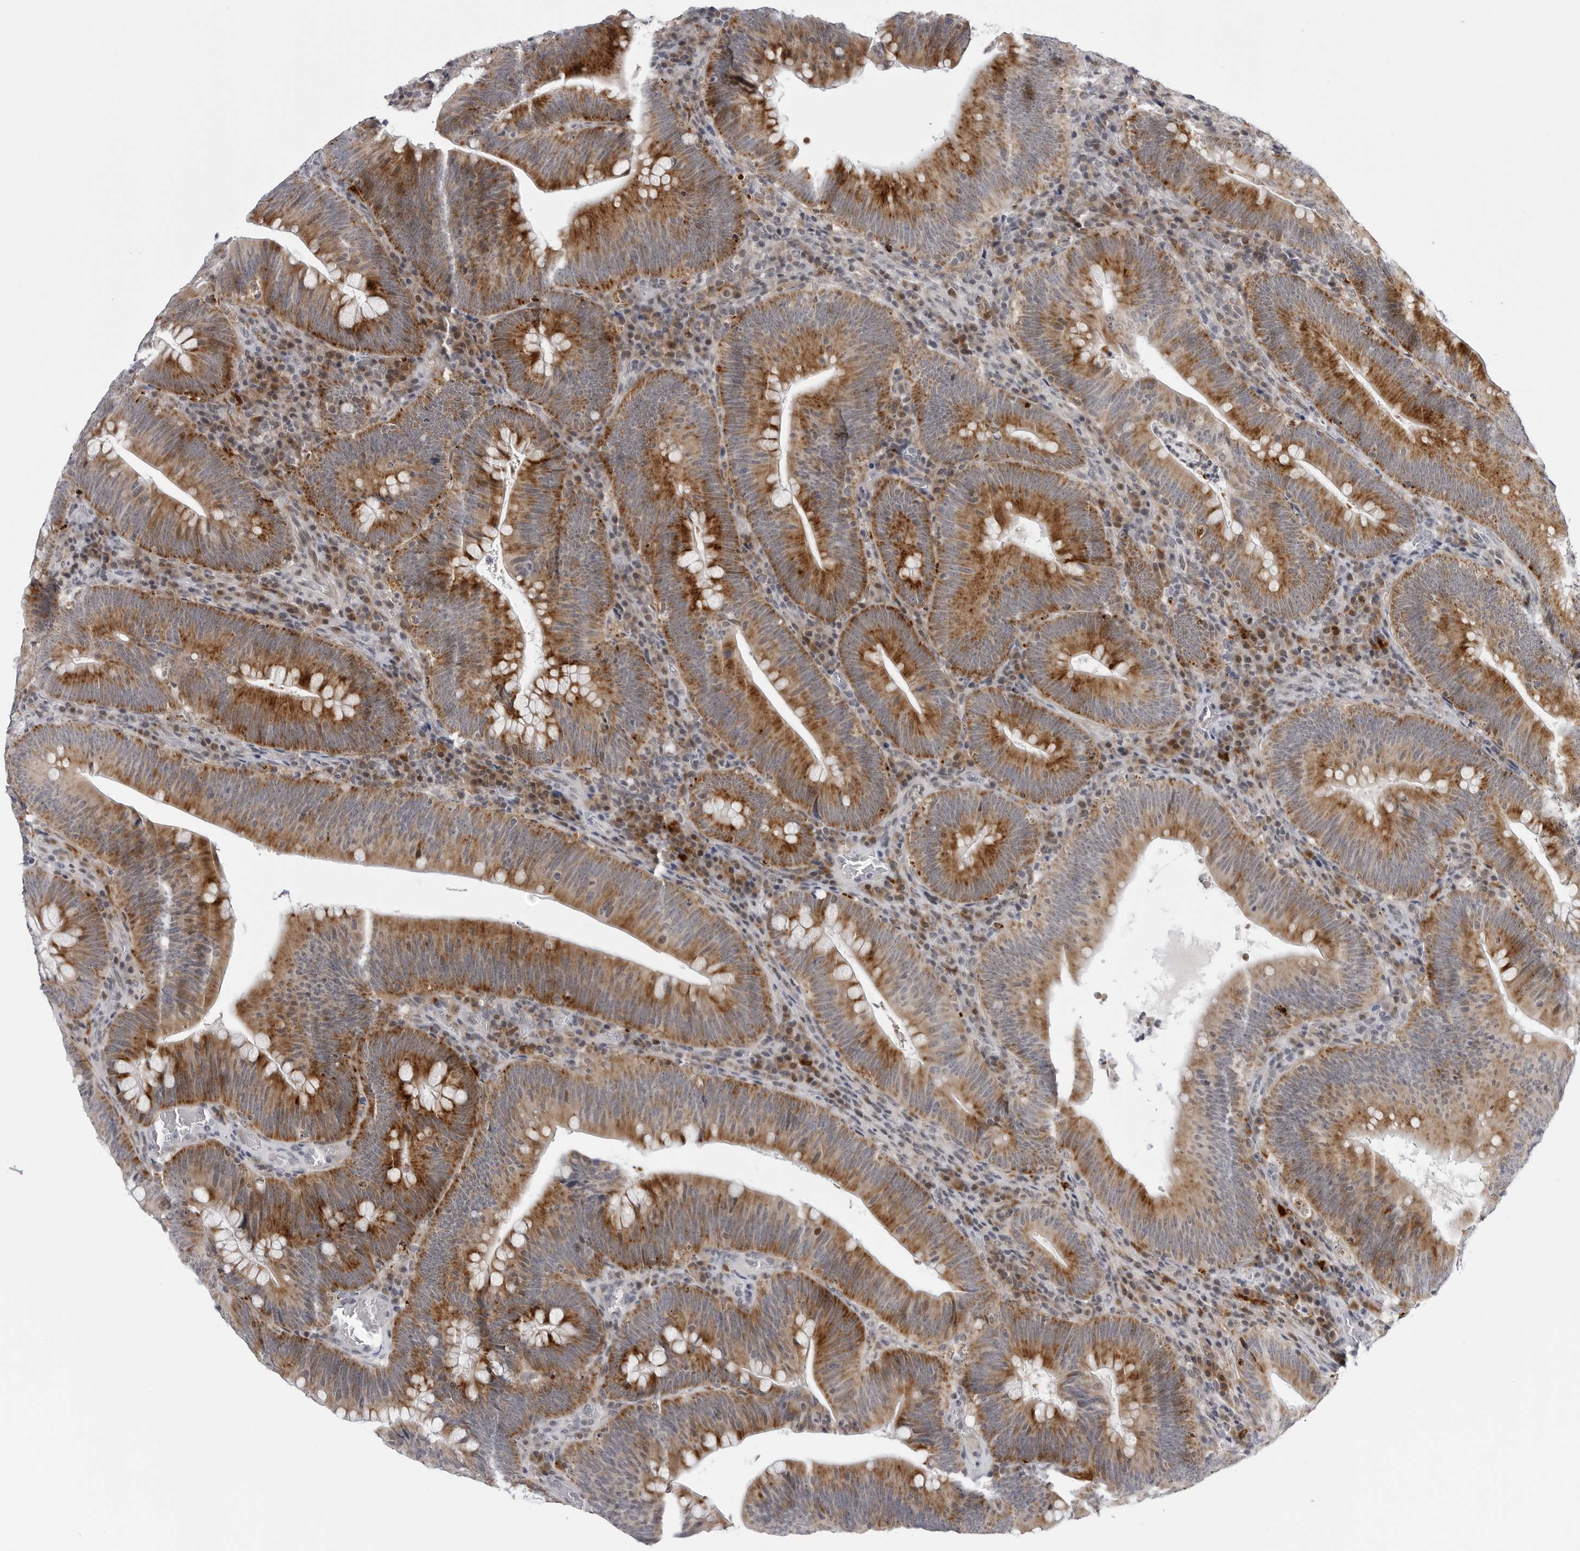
{"staining": {"intensity": "strong", "quantity": ">75%", "location": "cytoplasmic/membranous"}, "tissue": "colorectal cancer", "cell_type": "Tumor cells", "image_type": "cancer", "snomed": [{"axis": "morphology", "description": "Normal tissue, NOS"}, {"axis": "topography", "description": "Colon"}], "caption": "Human colorectal cancer stained with a brown dye demonstrates strong cytoplasmic/membranous positive positivity in about >75% of tumor cells.", "gene": "CDK20", "patient": {"sex": "female", "age": 82}}